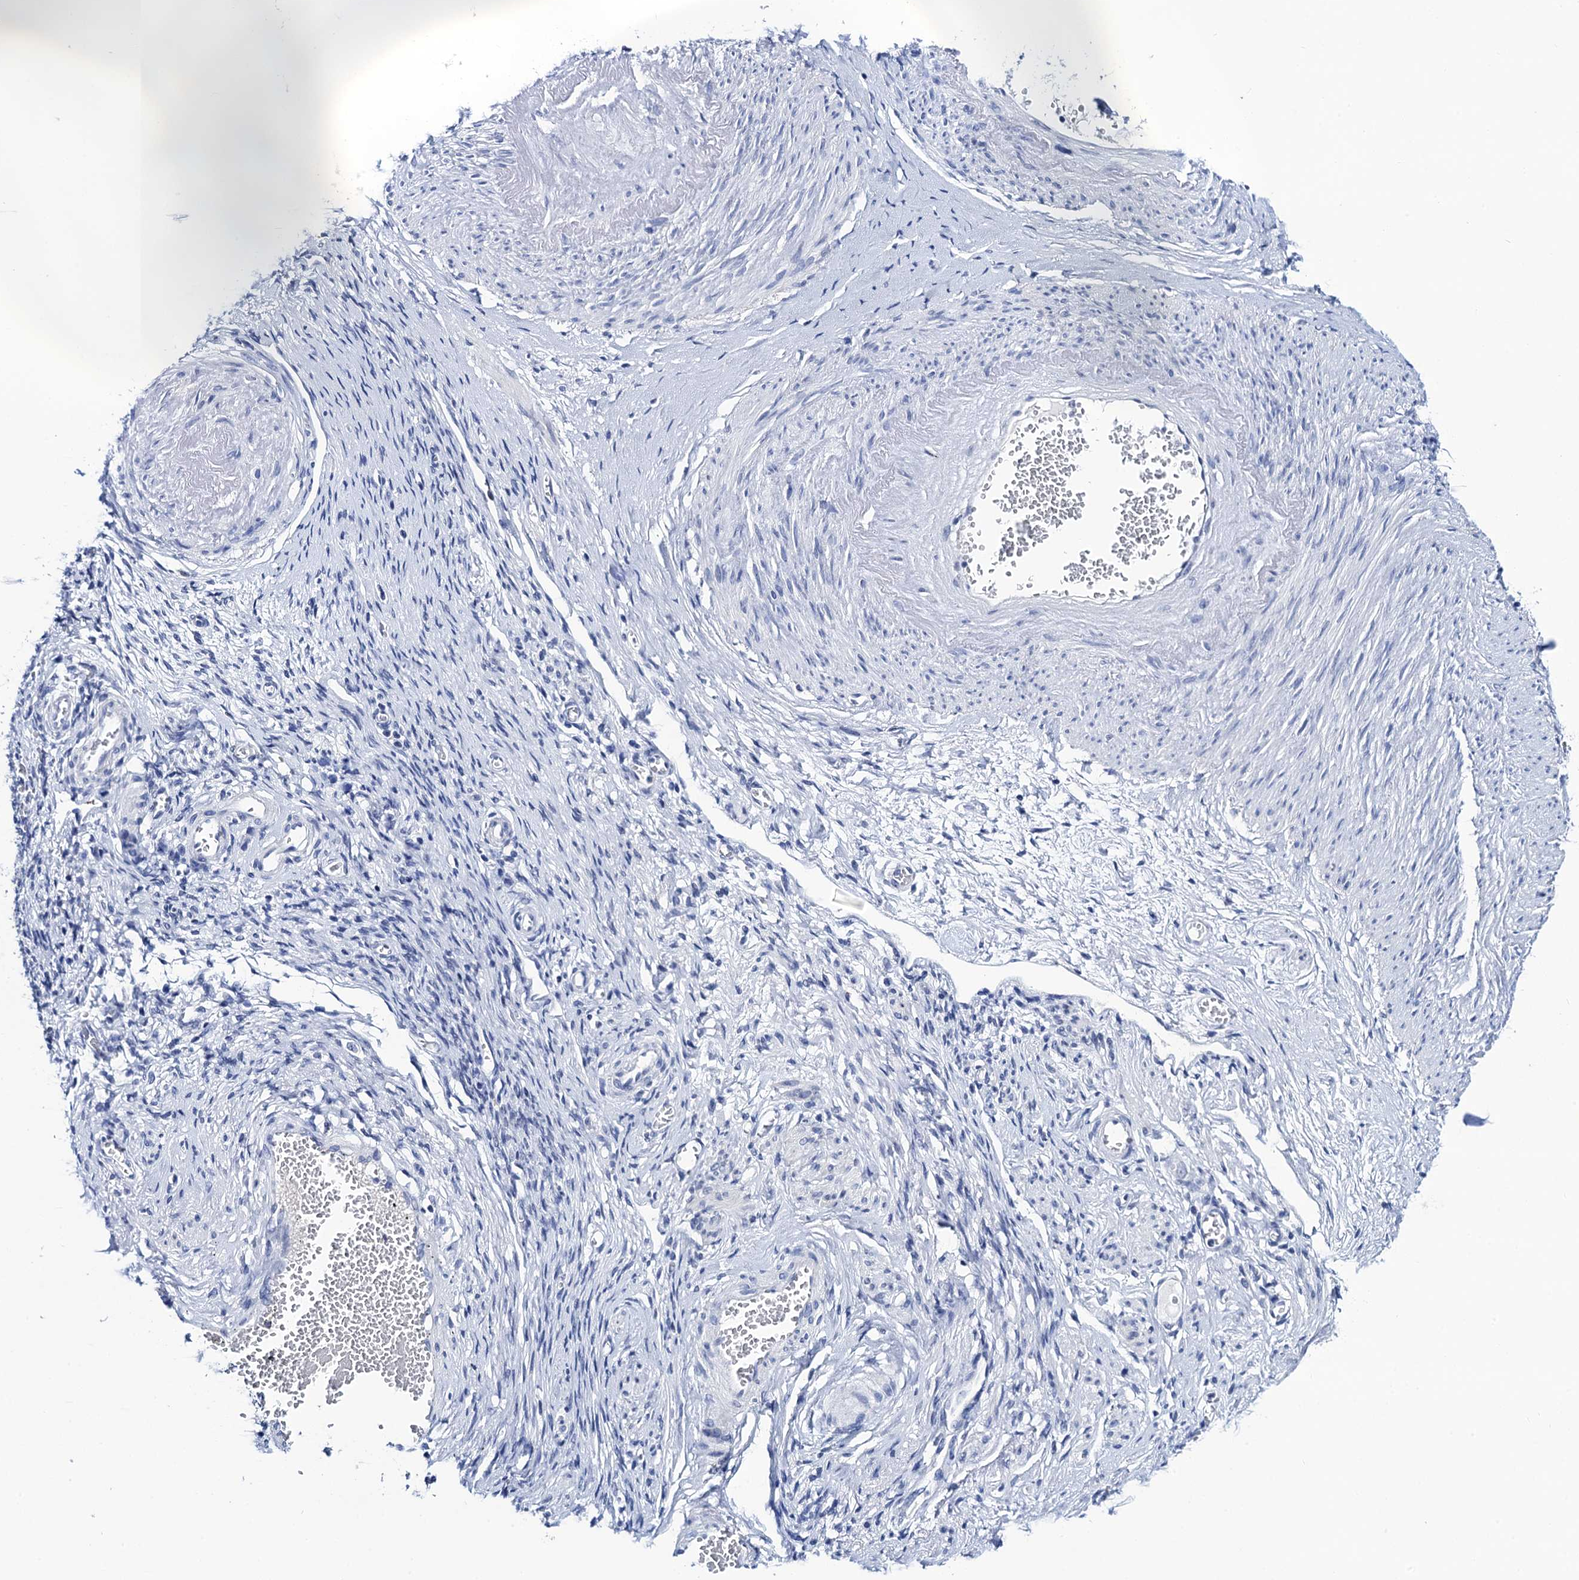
{"staining": {"intensity": "negative", "quantity": "none", "location": "none"}, "tissue": "adipose tissue", "cell_type": "Adipocytes", "image_type": "normal", "snomed": [{"axis": "morphology", "description": "Normal tissue, NOS"}, {"axis": "topography", "description": "Vascular tissue"}, {"axis": "topography", "description": "Fallopian tube"}, {"axis": "topography", "description": "Ovary"}], "caption": "Protein analysis of benign adipose tissue demonstrates no significant positivity in adipocytes. (DAB (3,3'-diaminobenzidine) immunohistochemistry with hematoxylin counter stain).", "gene": "SLC7A10", "patient": {"sex": "female", "age": 67}}